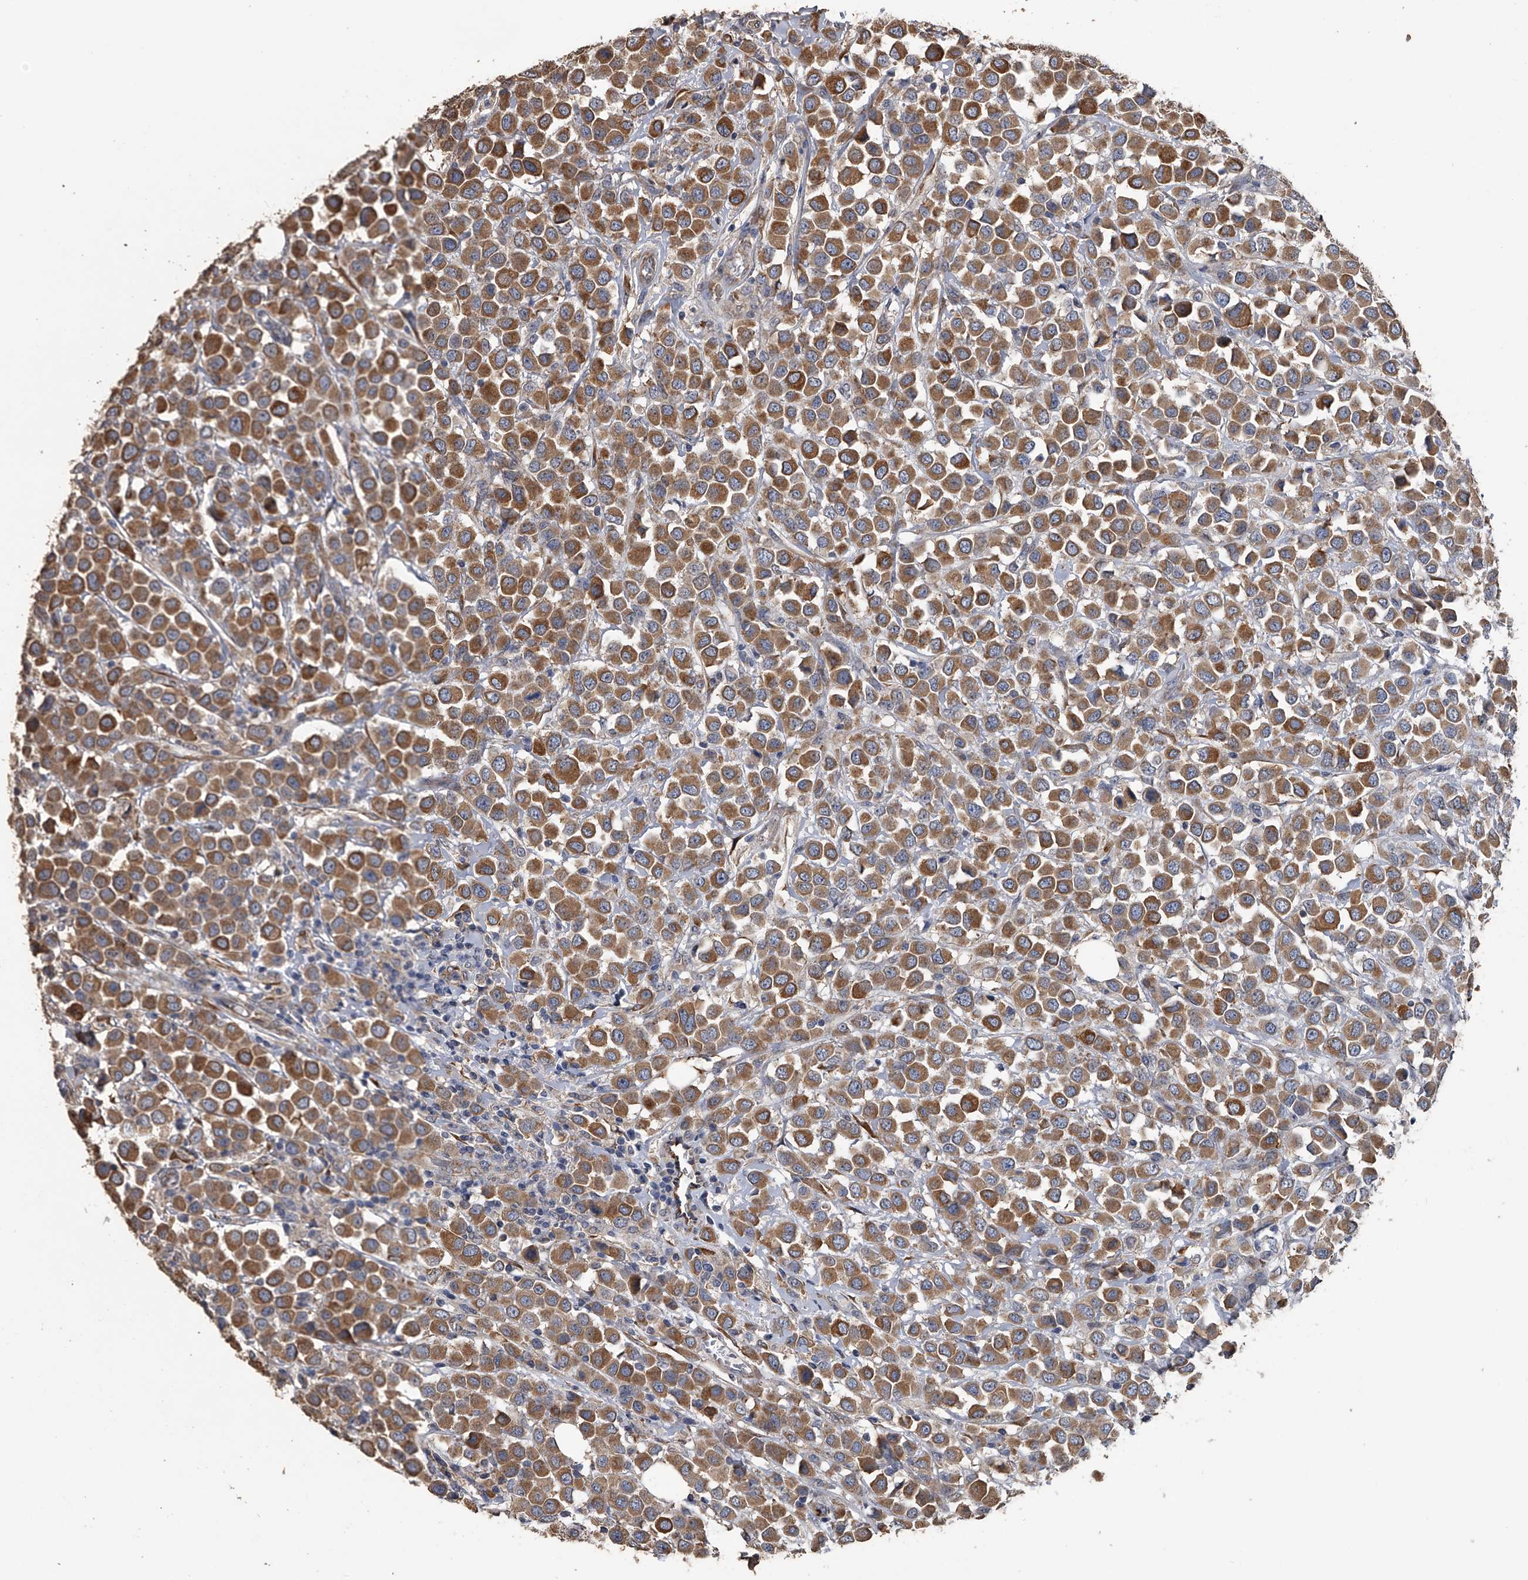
{"staining": {"intensity": "moderate", "quantity": ">75%", "location": "cytoplasmic/membranous"}, "tissue": "breast cancer", "cell_type": "Tumor cells", "image_type": "cancer", "snomed": [{"axis": "morphology", "description": "Duct carcinoma"}, {"axis": "topography", "description": "Breast"}], "caption": "Human breast cancer (infiltrating ductal carcinoma) stained for a protein (brown) shows moderate cytoplasmic/membranous positive expression in approximately >75% of tumor cells.", "gene": "PCLO", "patient": {"sex": "female", "age": 61}}